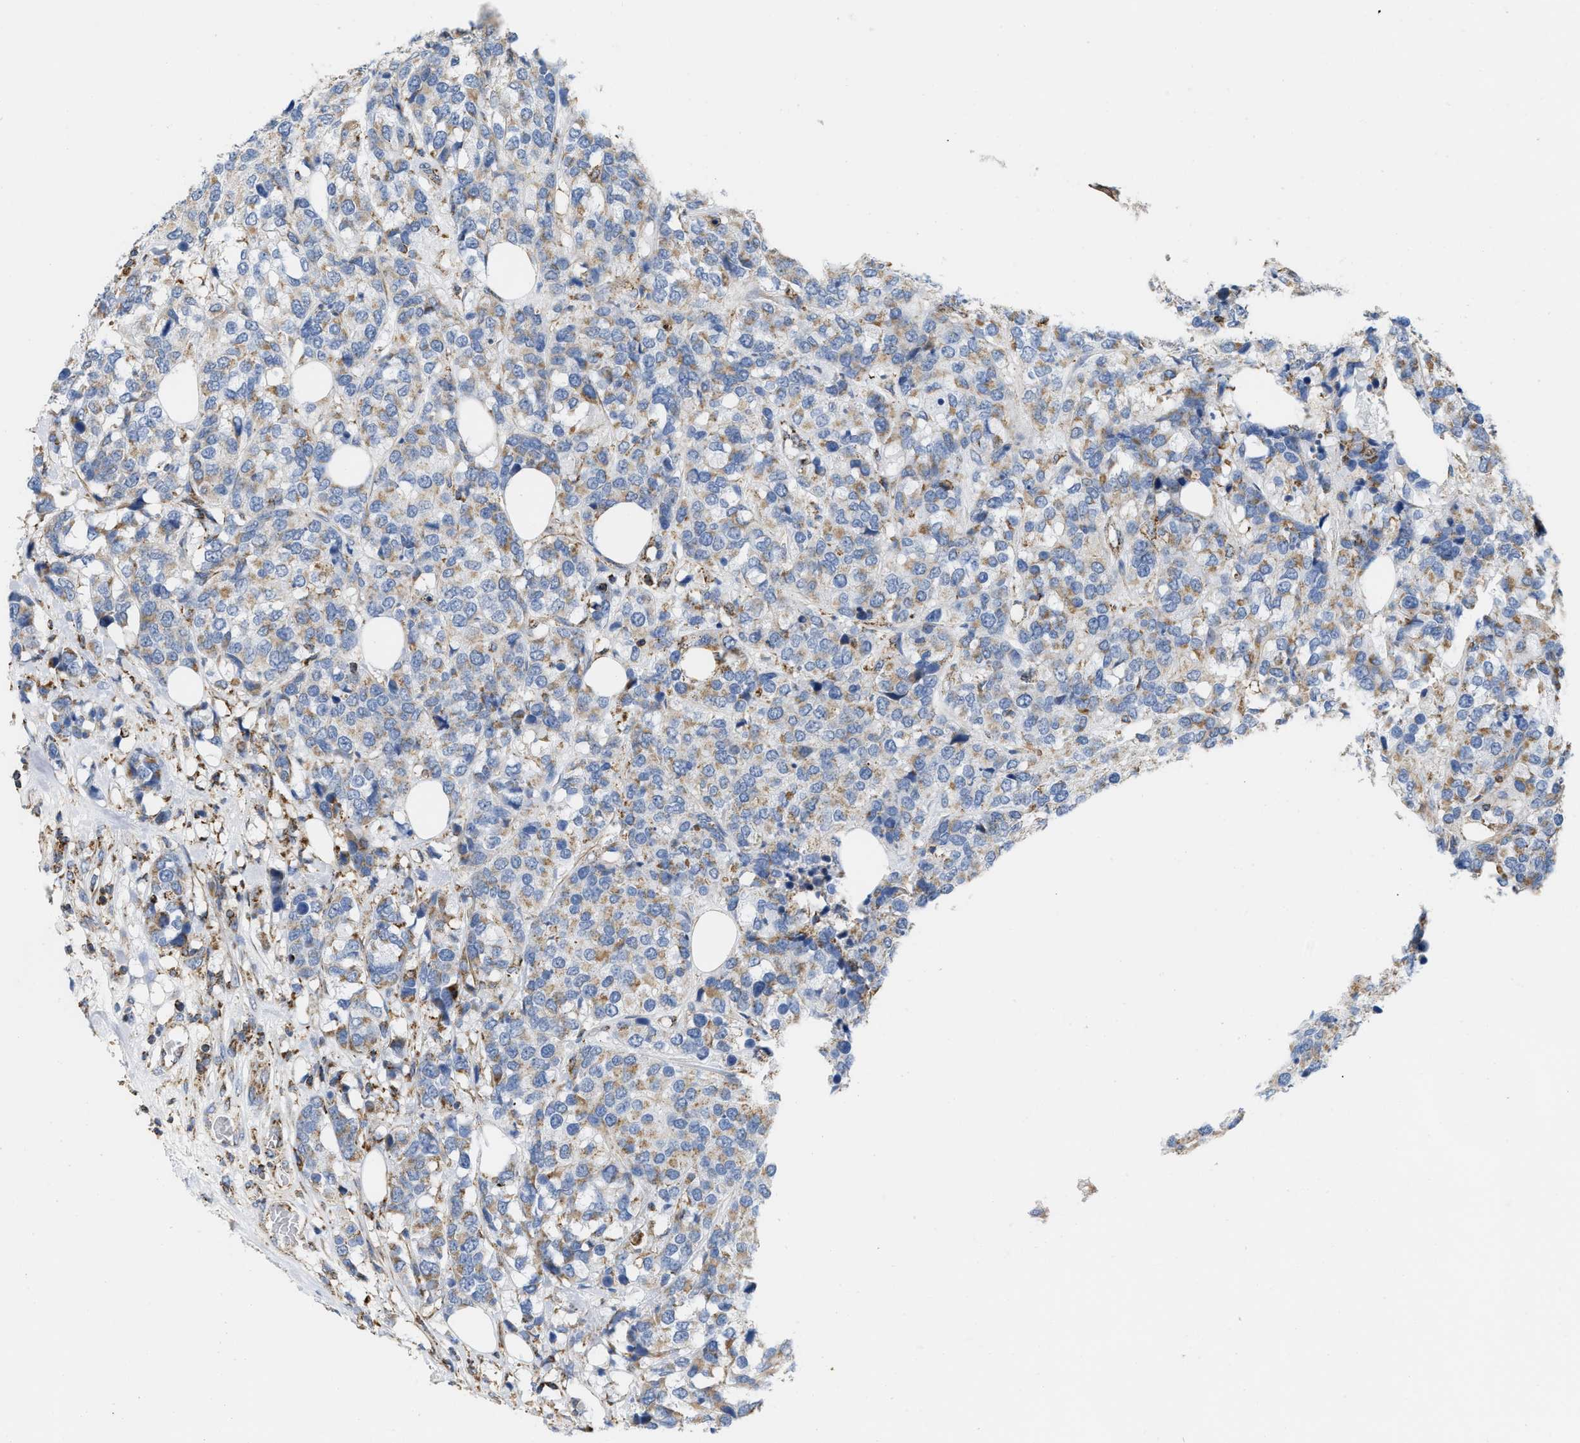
{"staining": {"intensity": "moderate", "quantity": ">75%", "location": "cytoplasmic/membranous"}, "tissue": "breast cancer", "cell_type": "Tumor cells", "image_type": "cancer", "snomed": [{"axis": "morphology", "description": "Lobular carcinoma"}, {"axis": "topography", "description": "Breast"}], "caption": "Immunohistochemical staining of breast cancer (lobular carcinoma) demonstrates moderate cytoplasmic/membranous protein expression in about >75% of tumor cells.", "gene": "GRB10", "patient": {"sex": "female", "age": 59}}